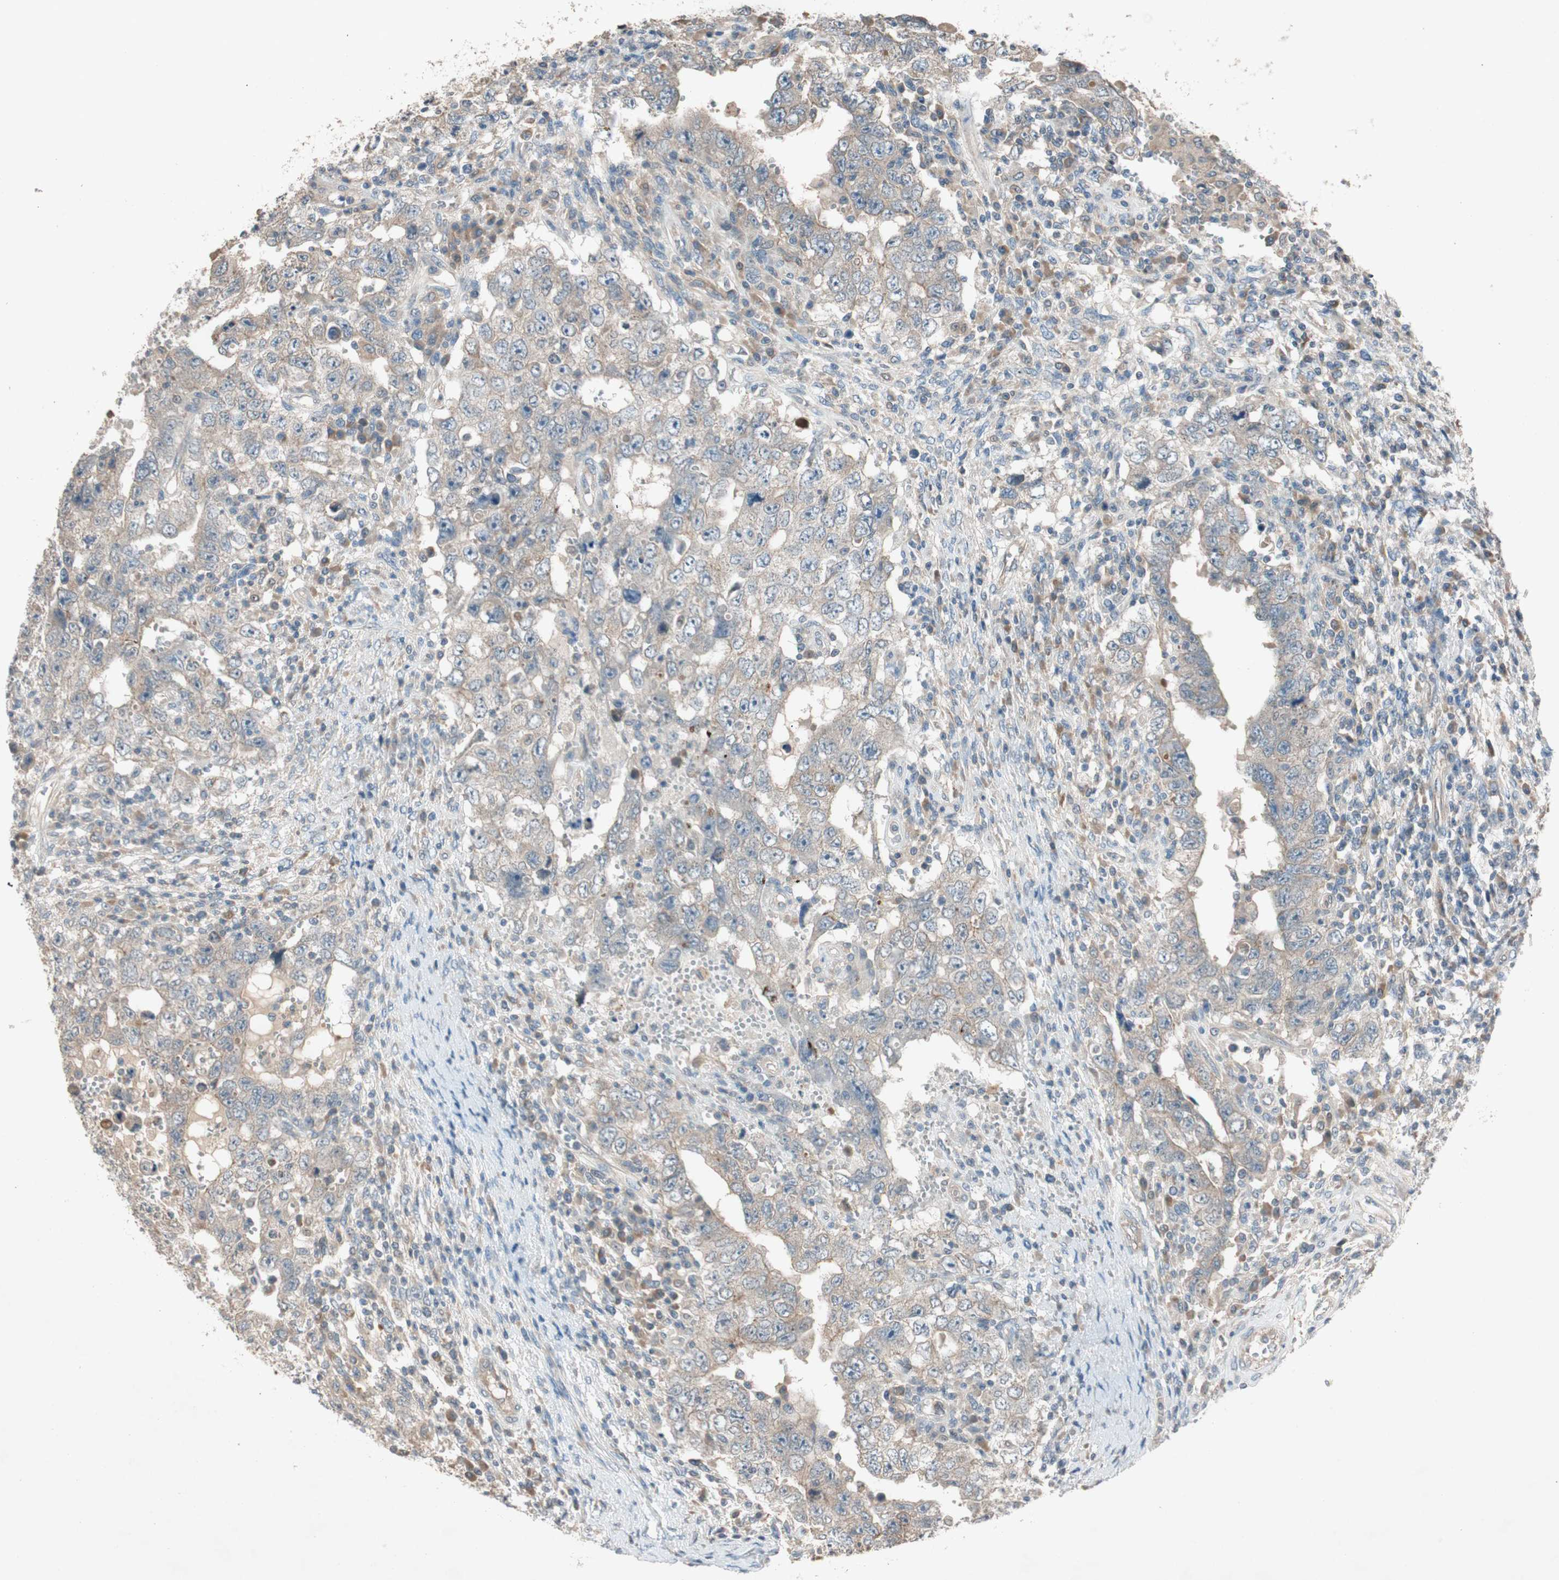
{"staining": {"intensity": "weak", "quantity": "25%-75%", "location": "cytoplasmic/membranous"}, "tissue": "testis cancer", "cell_type": "Tumor cells", "image_type": "cancer", "snomed": [{"axis": "morphology", "description": "Carcinoma, Embryonal, NOS"}, {"axis": "topography", "description": "Testis"}], "caption": "Embryonal carcinoma (testis) tissue shows weak cytoplasmic/membranous positivity in about 25%-75% of tumor cells, visualized by immunohistochemistry.", "gene": "NCLN", "patient": {"sex": "male", "age": 26}}